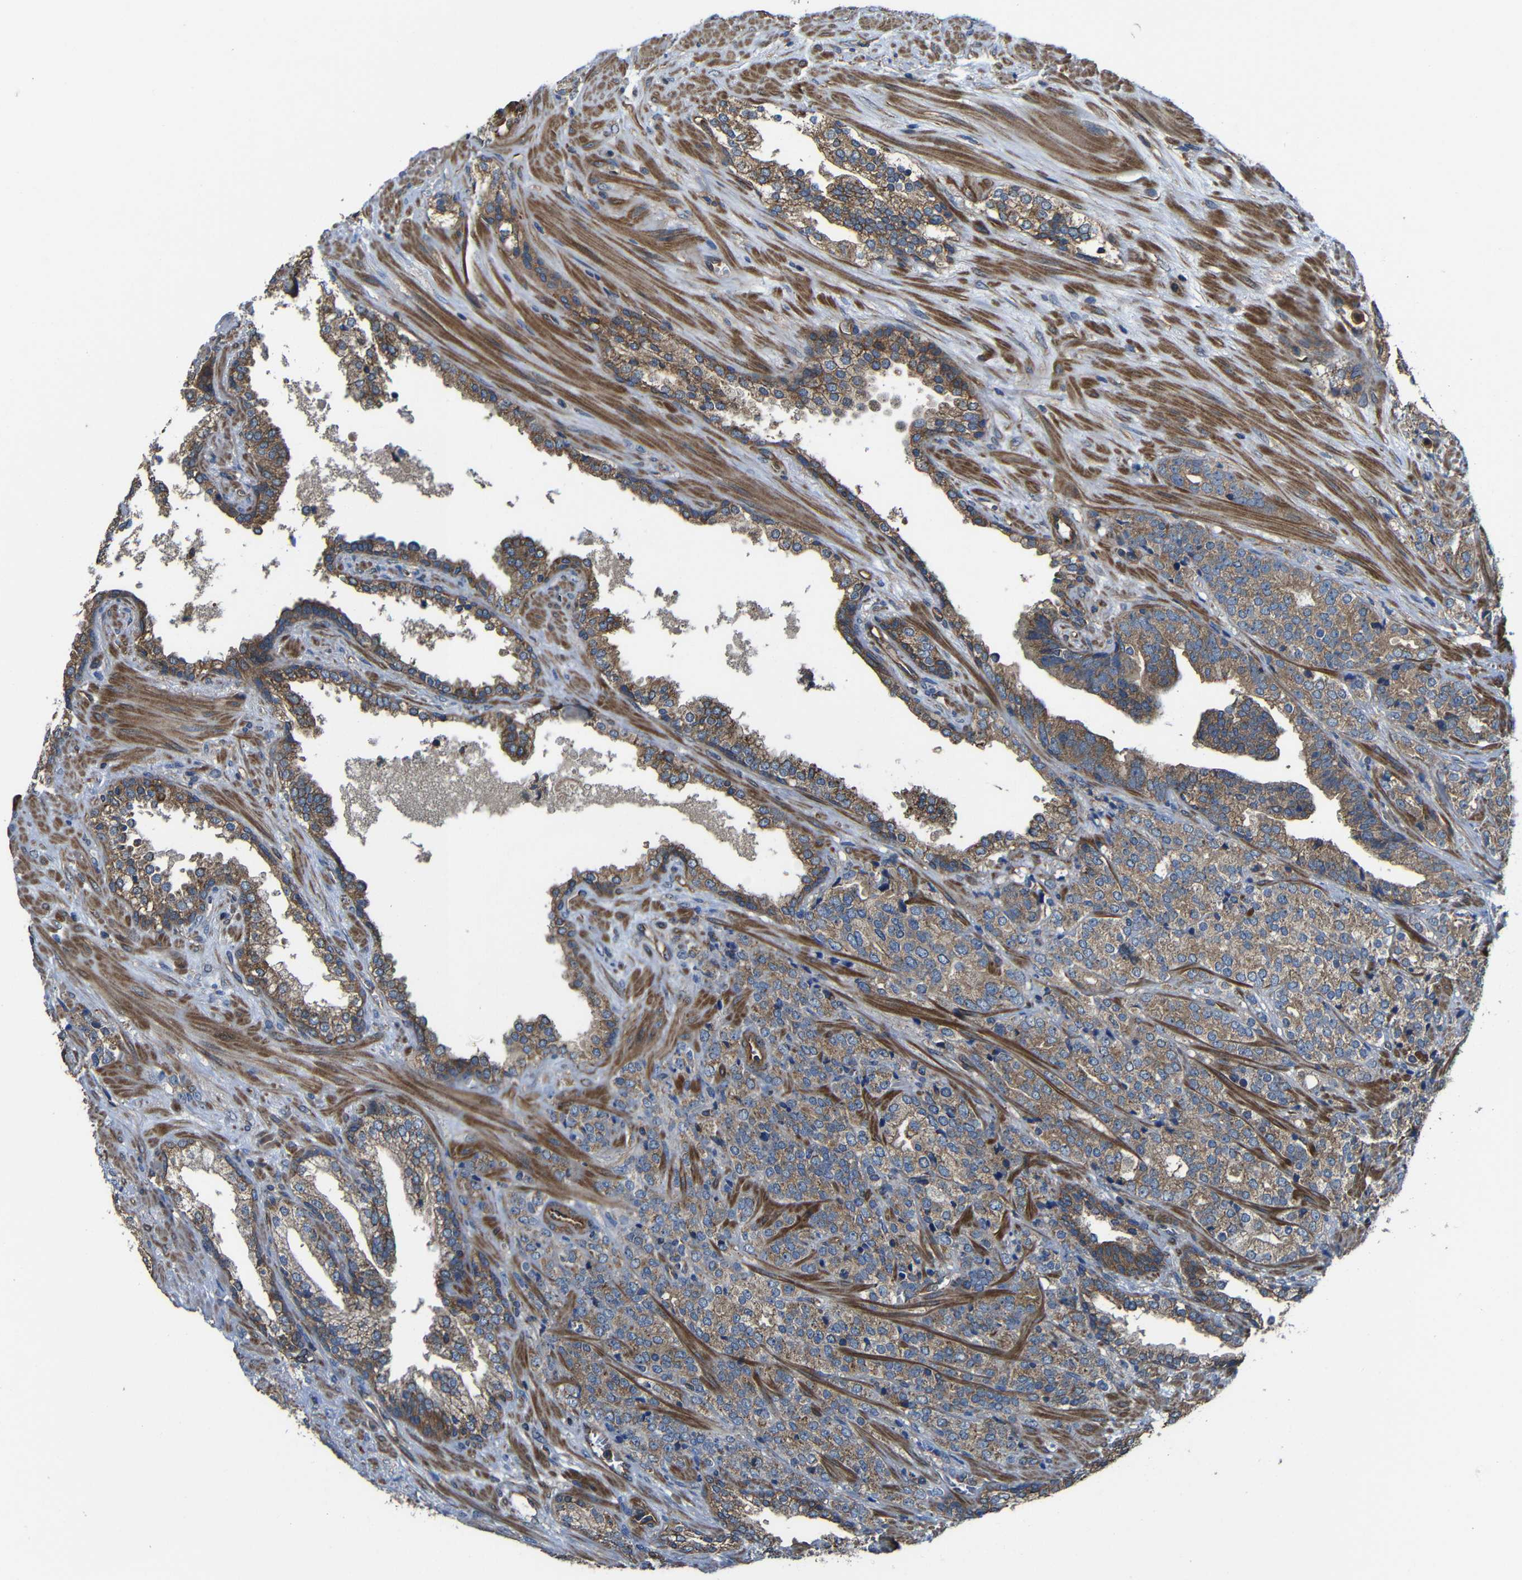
{"staining": {"intensity": "moderate", "quantity": ">75%", "location": "cytoplasmic/membranous"}, "tissue": "prostate cancer", "cell_type": "Tumor cells", "image_type": "cancer", "snomed": [{"axis": "morphology", "description": "Adenocarcinoma, High grade"}, {"axis": "topography", "description": "Prostate"}], "caption": "IHC image of human prostate cancer stained for a protein (brown), which reveals medium levels of moderate cytoplasmic/membranous staining in about >75% of tumor cells.", "gene": "PTCH1", "patient": {"sex": "male", "age": 71}}